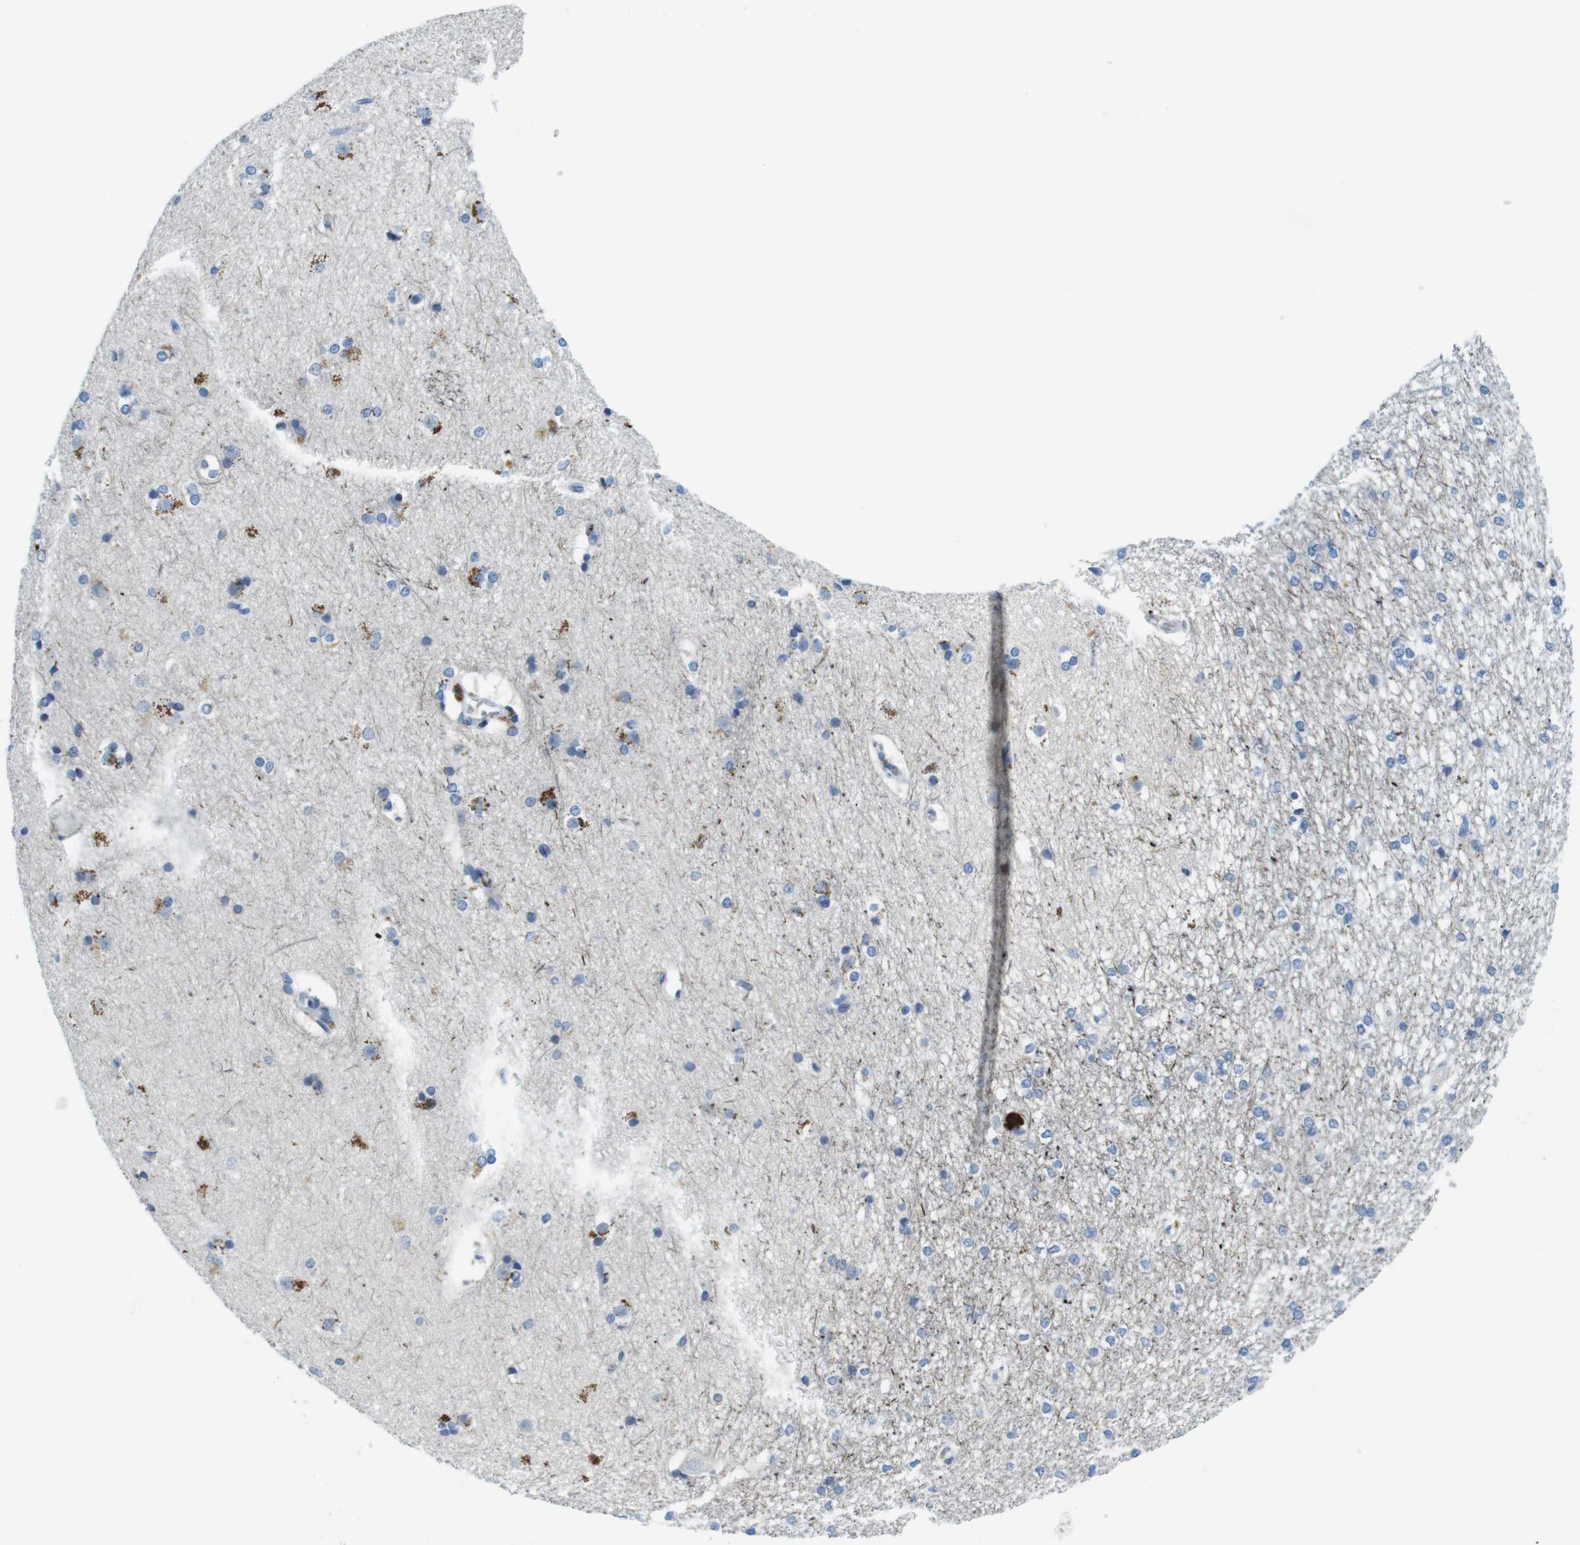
{"staining": {"intensity": "moderate", "quantity": "<25%", "location": "cytoplasmic/membranous"}, "tissue": "caudate", "cell_type": "Glial cells", "image_type": "normal", "snomed": [{"axis": "morphology", "description": "Normal tissue, NOS"}, {"axis": "topography", "description": "Lateral ventricle wall"}], "caption": "Immunohistochemistry (IHC) of normal human caudate reveals low levels of moderate cytoplasmic/membranous positivity in approximately <25% of glial cells.", "gene": "TFAP2C", "patient": {"sex": "female", "age": 19}}